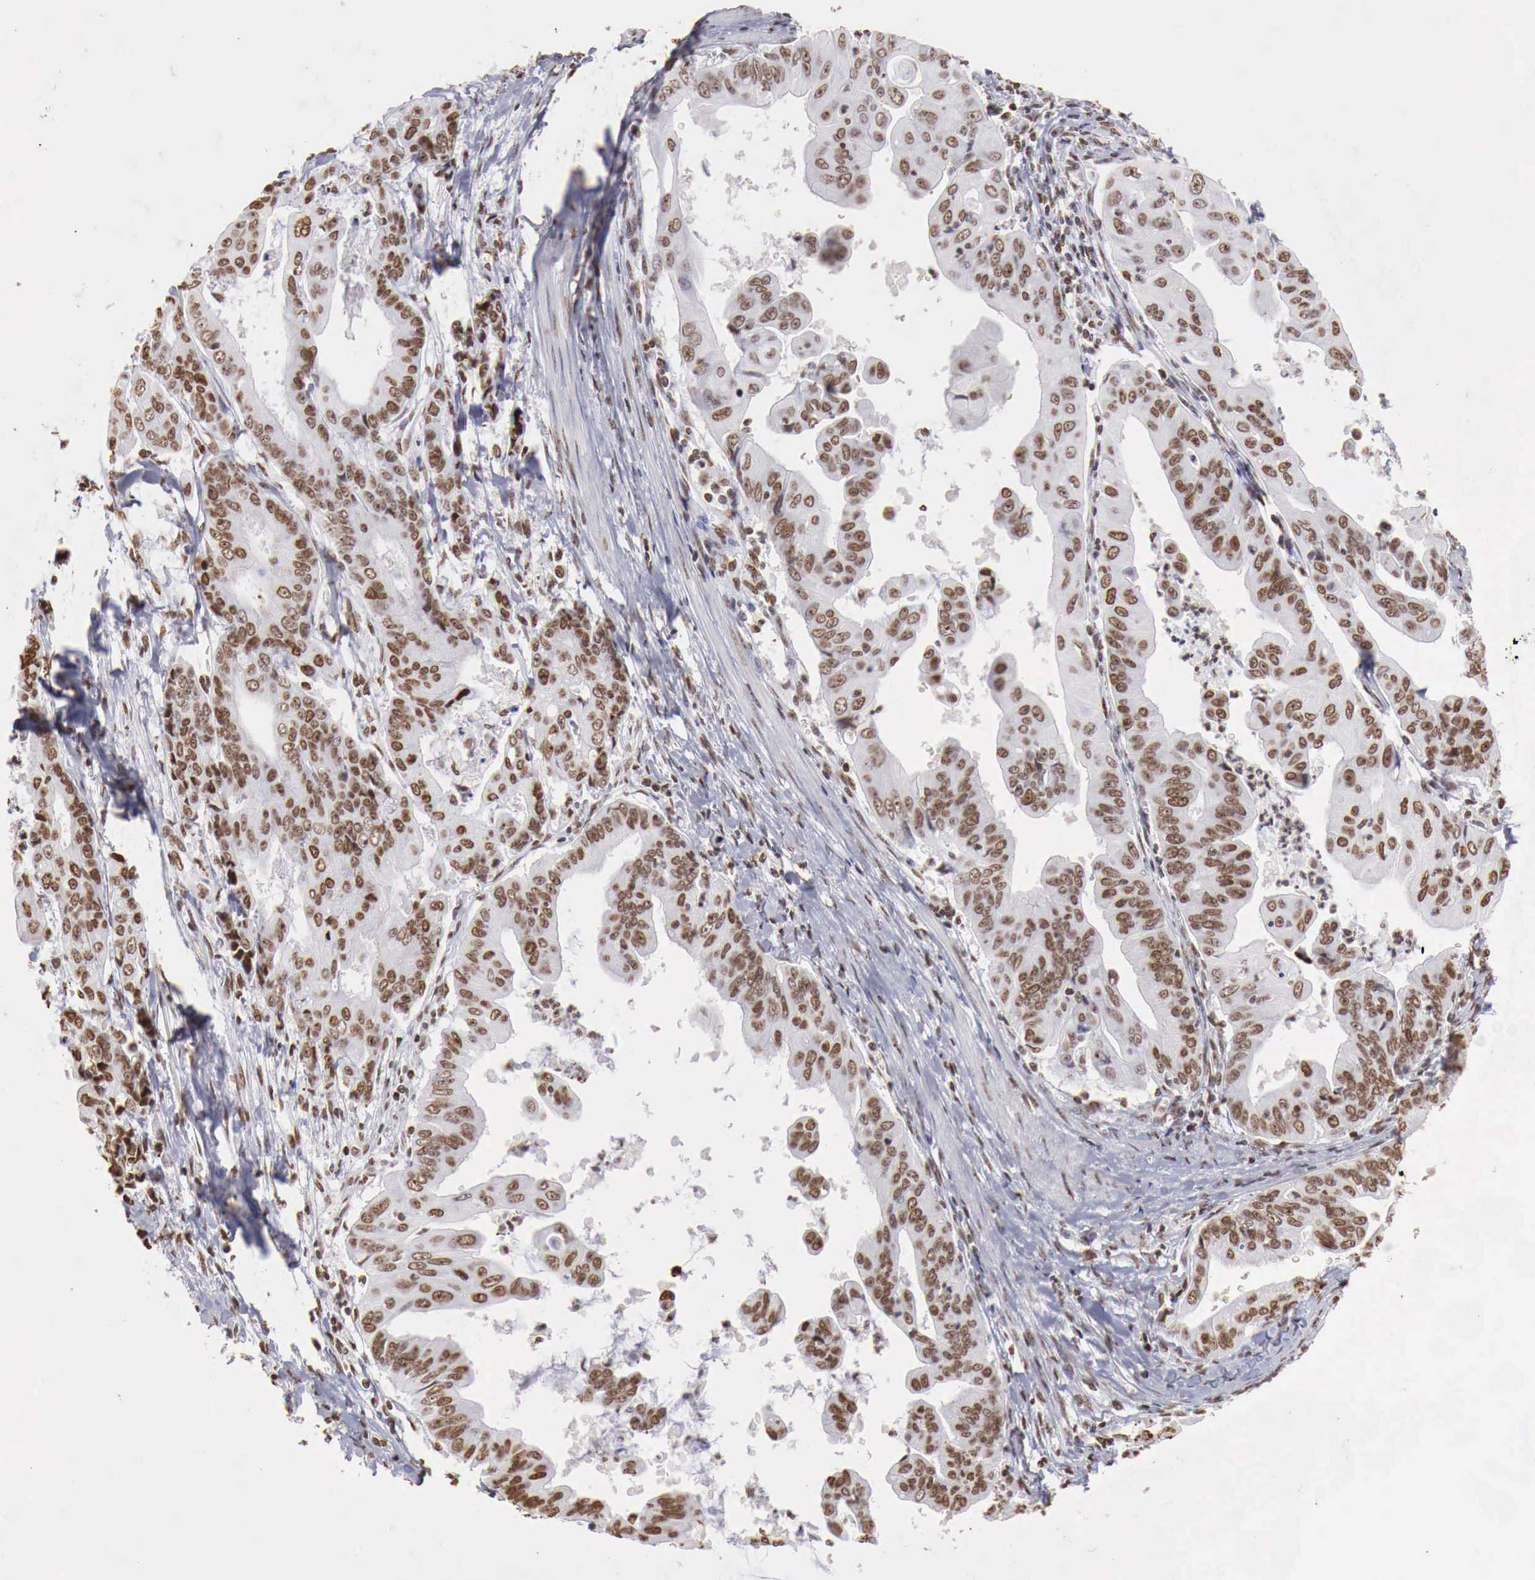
{"staining": {"intensity": "strong", "quantity": ">75%", "location": "nuclear"}, "tissue": "stomach cancer", "cell_type": "Tumor cells", "image_type": "cancer", "snomed": [{"axis": "morphology", "description": "Adenocarcinoma, NOS"}, {"axis": "topography", "description": "Stomach, upper"}], "caption": "Immunohistochemistry (IHC) histopathology image of neoplastic tissue: human adenocarcinoma (stomach) stained using IHC displays high levels of strong protein expression localized specifically in the nuclear of tumor cells, appearing as a nuclear brown color.", "gene": "DKC1", "patient": {"sex": "male", "age": 80}}